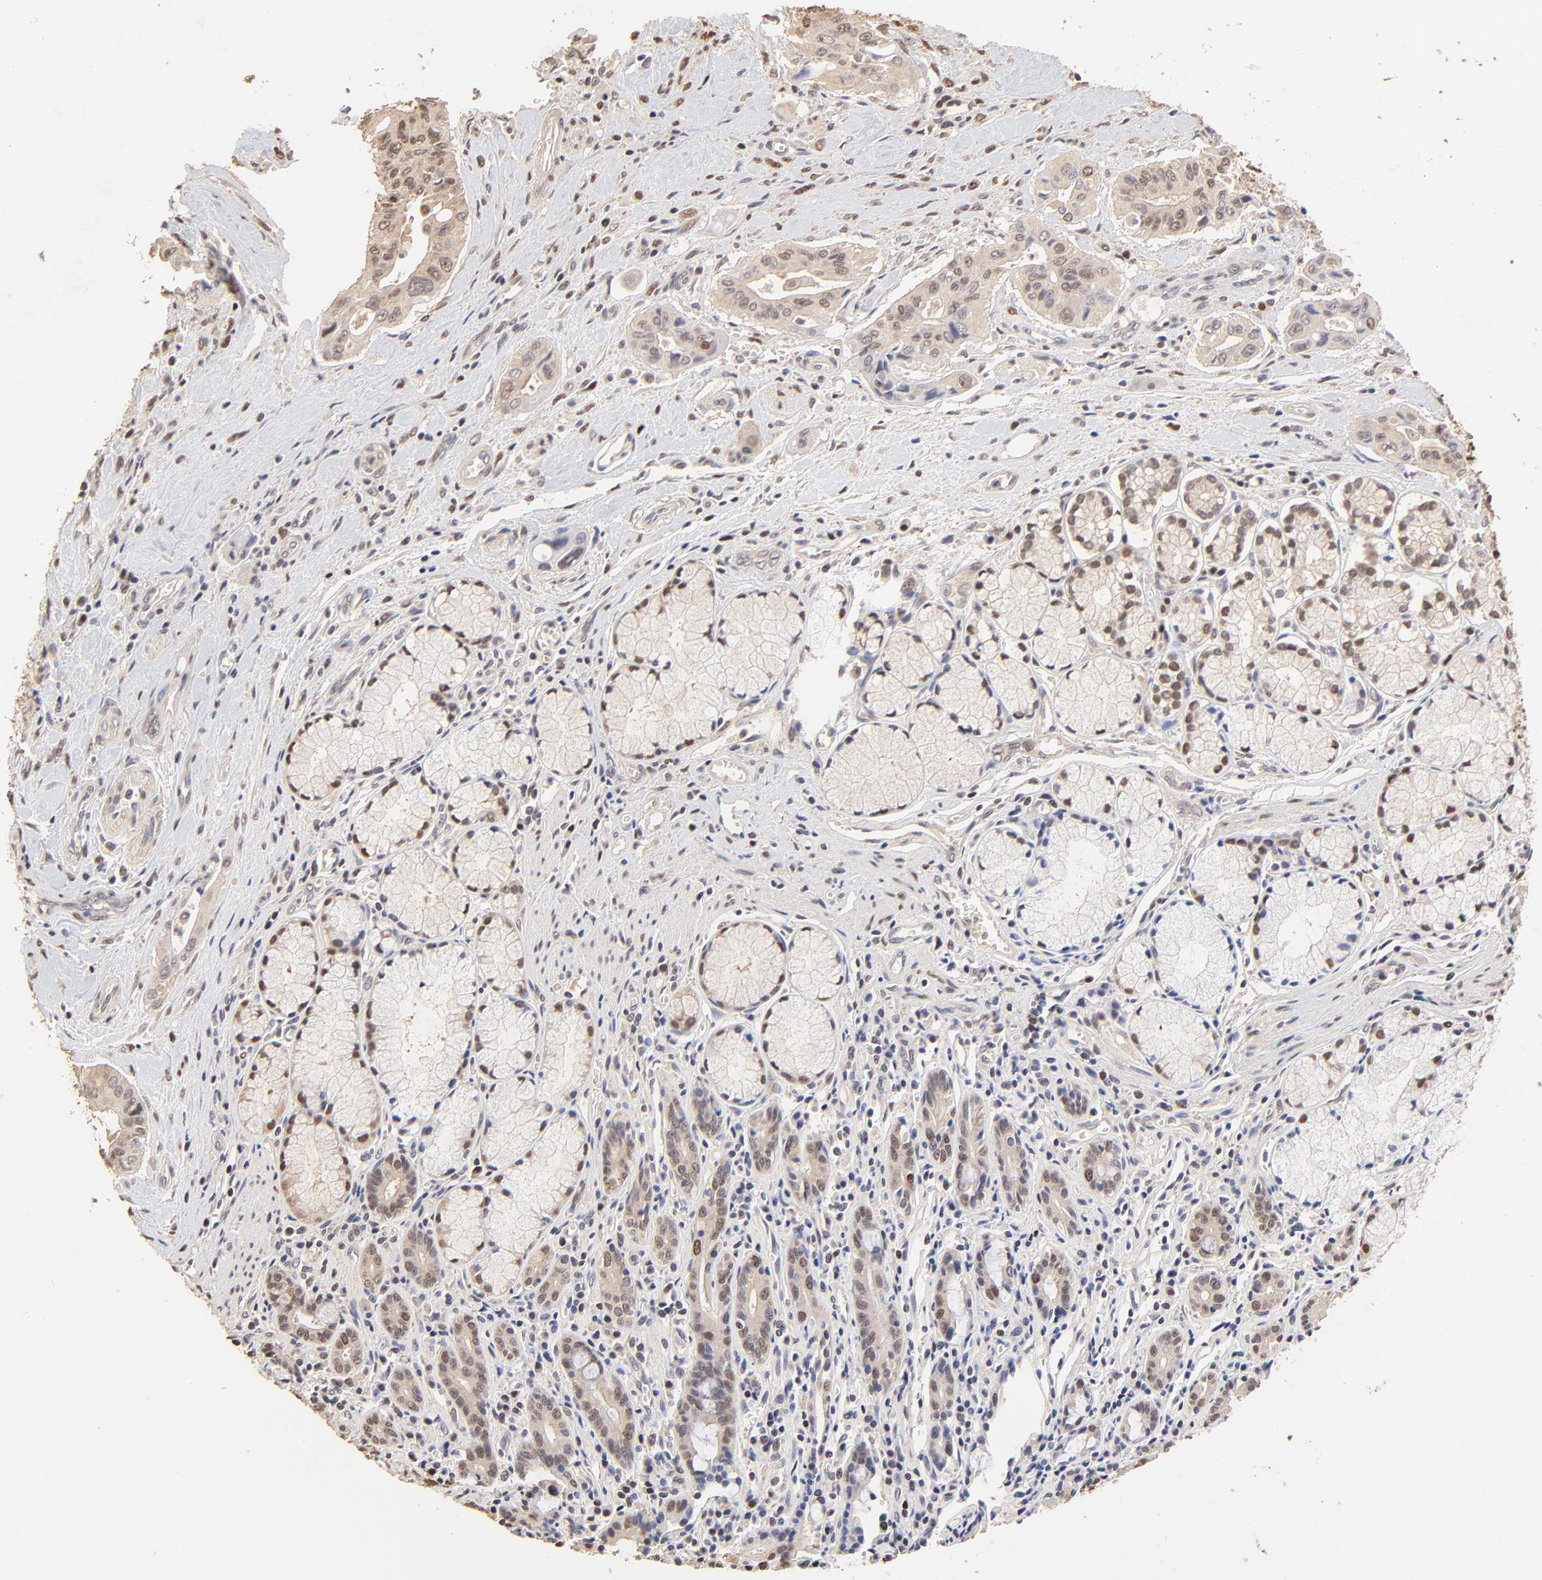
{"staining": {"intensity": "weak", "quantity": "<25%", "location": "cytoplasmic/membranous,nuclear"}, "tissue": "pancreatic cancer", "cell_type": "Tumor cells", "image_type": "cancer", "snomed": [{"axis": "morphology", "description": "Adenocarcinoma, NOS"}, {"axis": "topography", "description": "Pancreas"}], "caption": "A high-resolution image shows immunohistochemistry (IHC) staining of pancreatic adenocarcinoma, which displays no significant expression in tumor cells.", "gene": "BIRC5", "patient": {"sex": "male", "age": 77}}